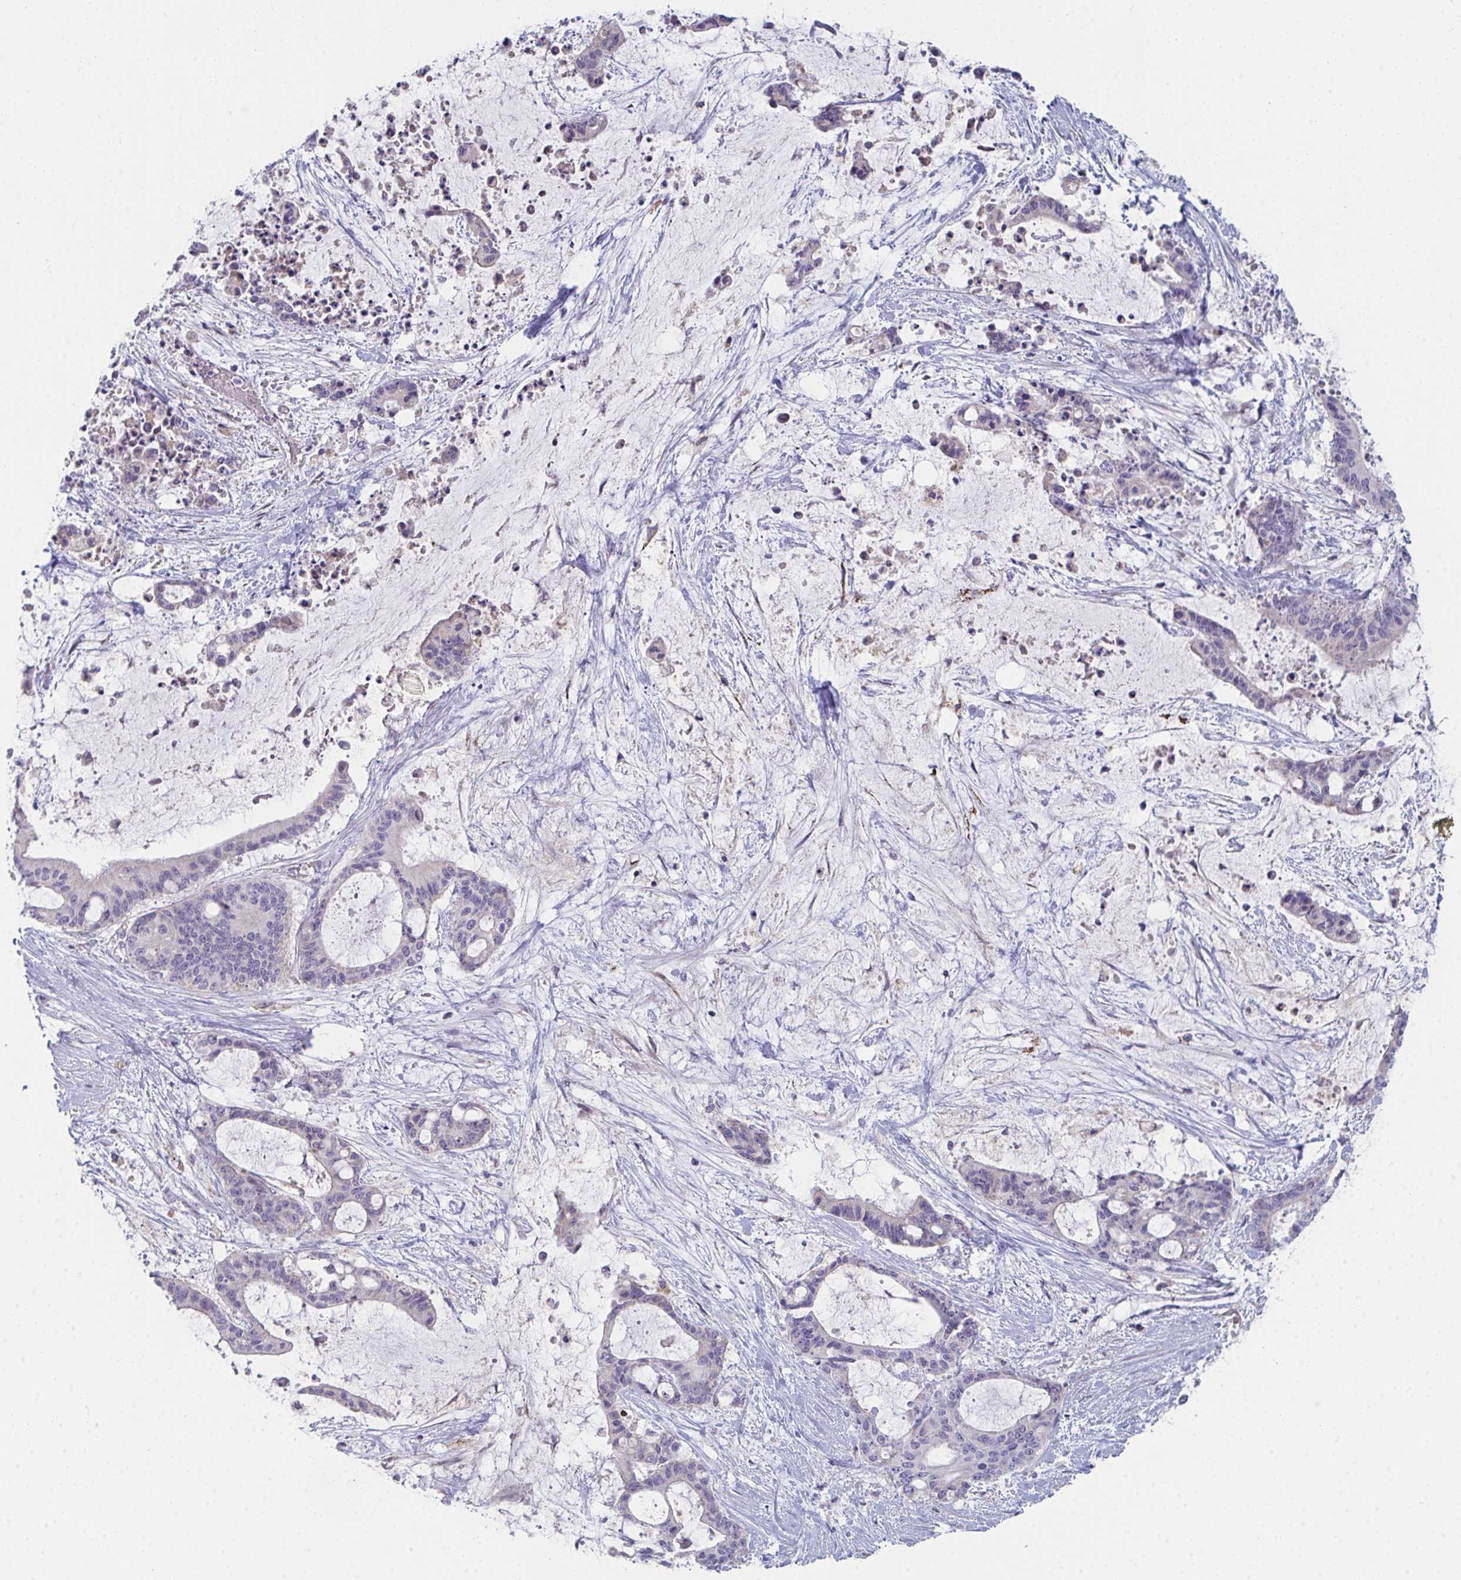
{"staining": {"intensity": "negative", "quantity": "none", "location": "none"}, "tissue": "liver cancer", "cell_type": "Tumor cells", "image_type": "cancer", "snomed": [{"axis": "morphology", "description": "Normal tissue, NOS"}, {"axis": "morphology", "description": "Cholangiocarcinoma"}, {"axis": "topography", "description": "Liver"}, {"axis": "topography", "description": "Peripheral nerve tissue"}], "caption": "The micrograph reveals no significant expression in tumor cells of liver cancer.", "gene": "VWDE", "patient": {"sex": "female", "age": 73}}